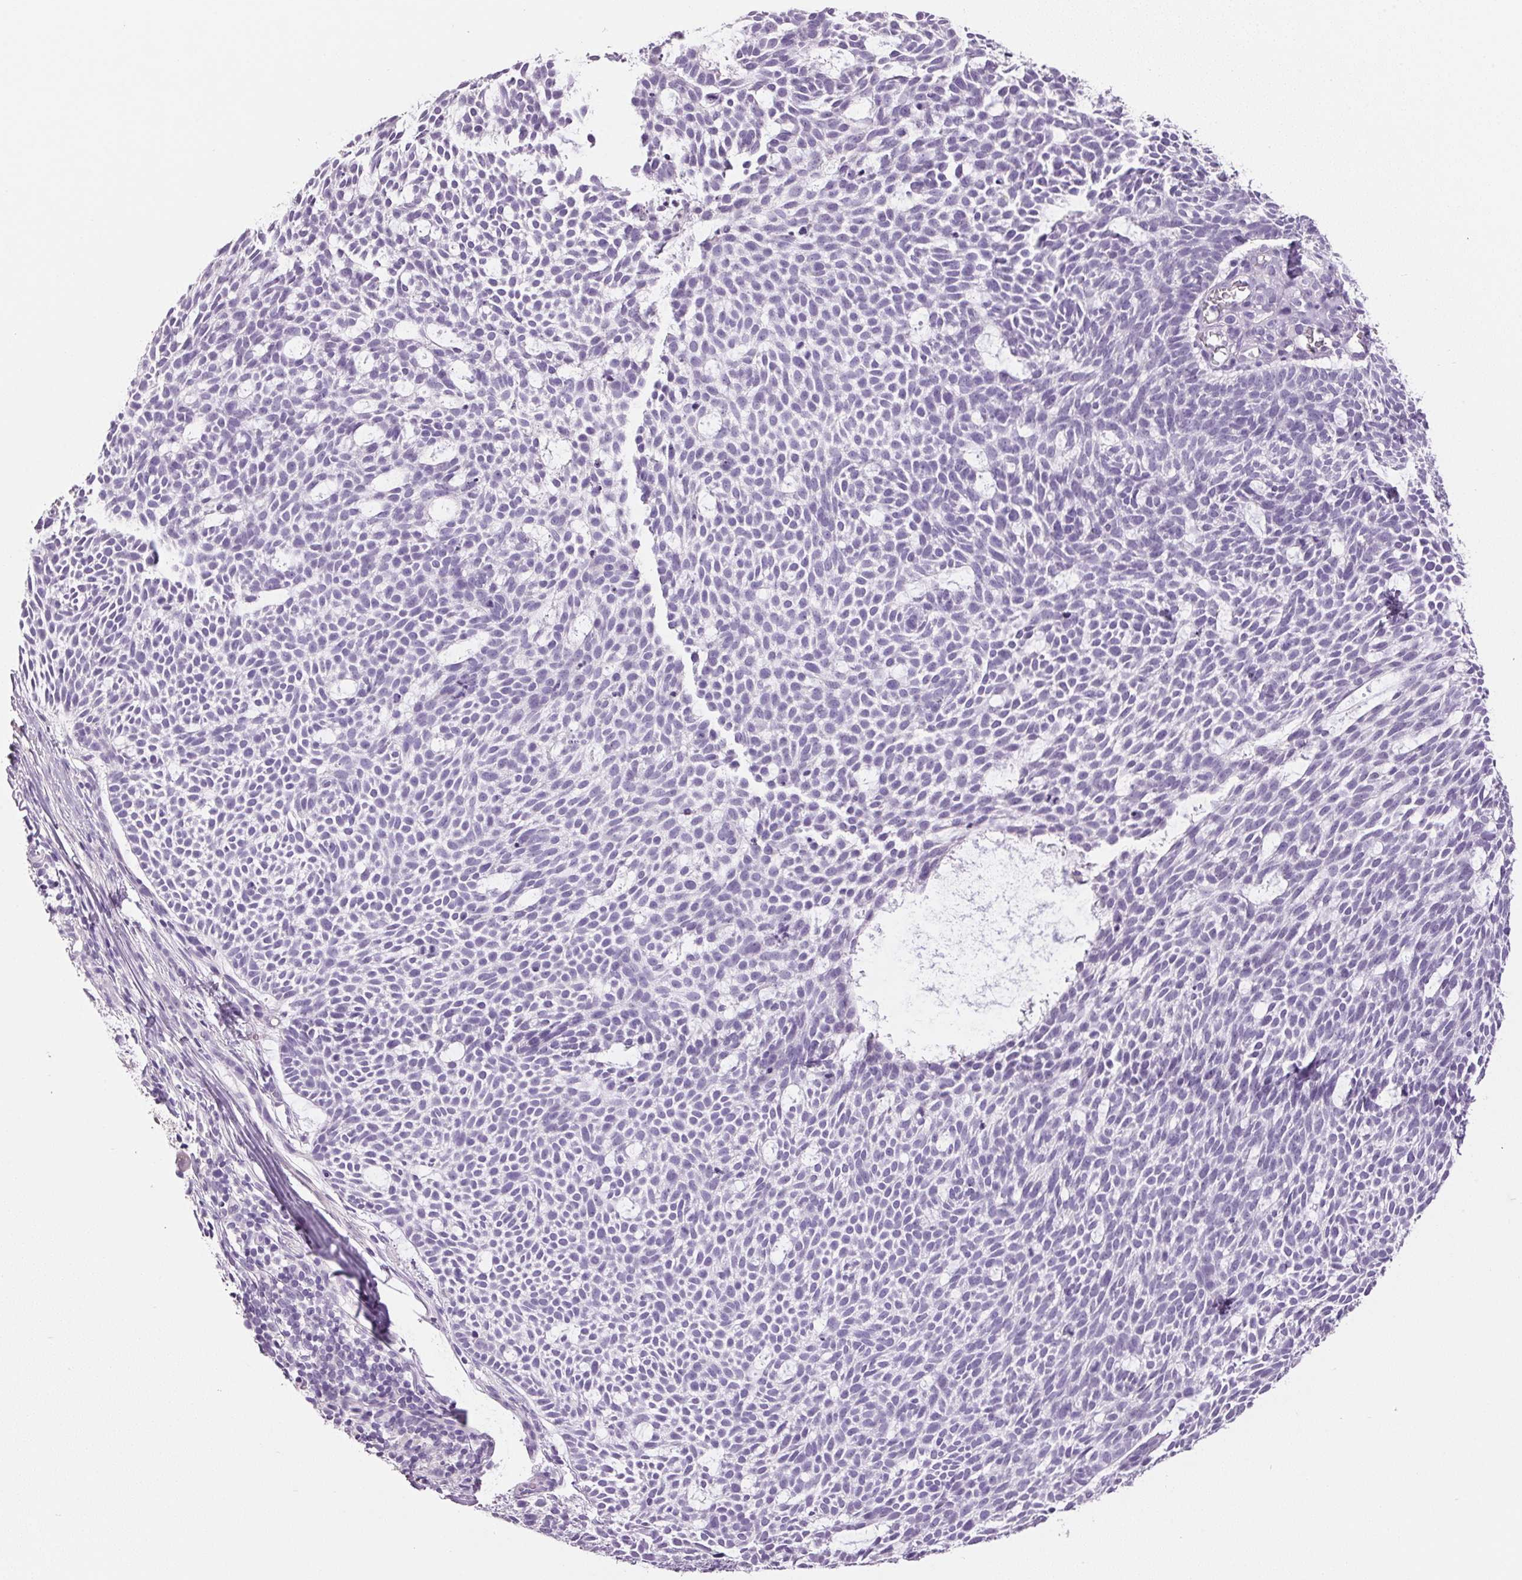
{"staining": {"intensity": "negative", "quantity": "none", "location": "none"}, "tissue": "skin cancer", "cell_type": "Tumor cells", "image_type": "cancer", "snomed": [{"axis": "morphology", "description": "Basal cell carcinoma"}, {"axis": "topography", "description": "Skin"}], "caption": "This is an immunohistochemistry (IHC) image of human basal cell carcinoma (skin). There is no staining in tumor cells.", "gene": "PPP1R1A", "patient": {"sex": "male", "age": 83}}